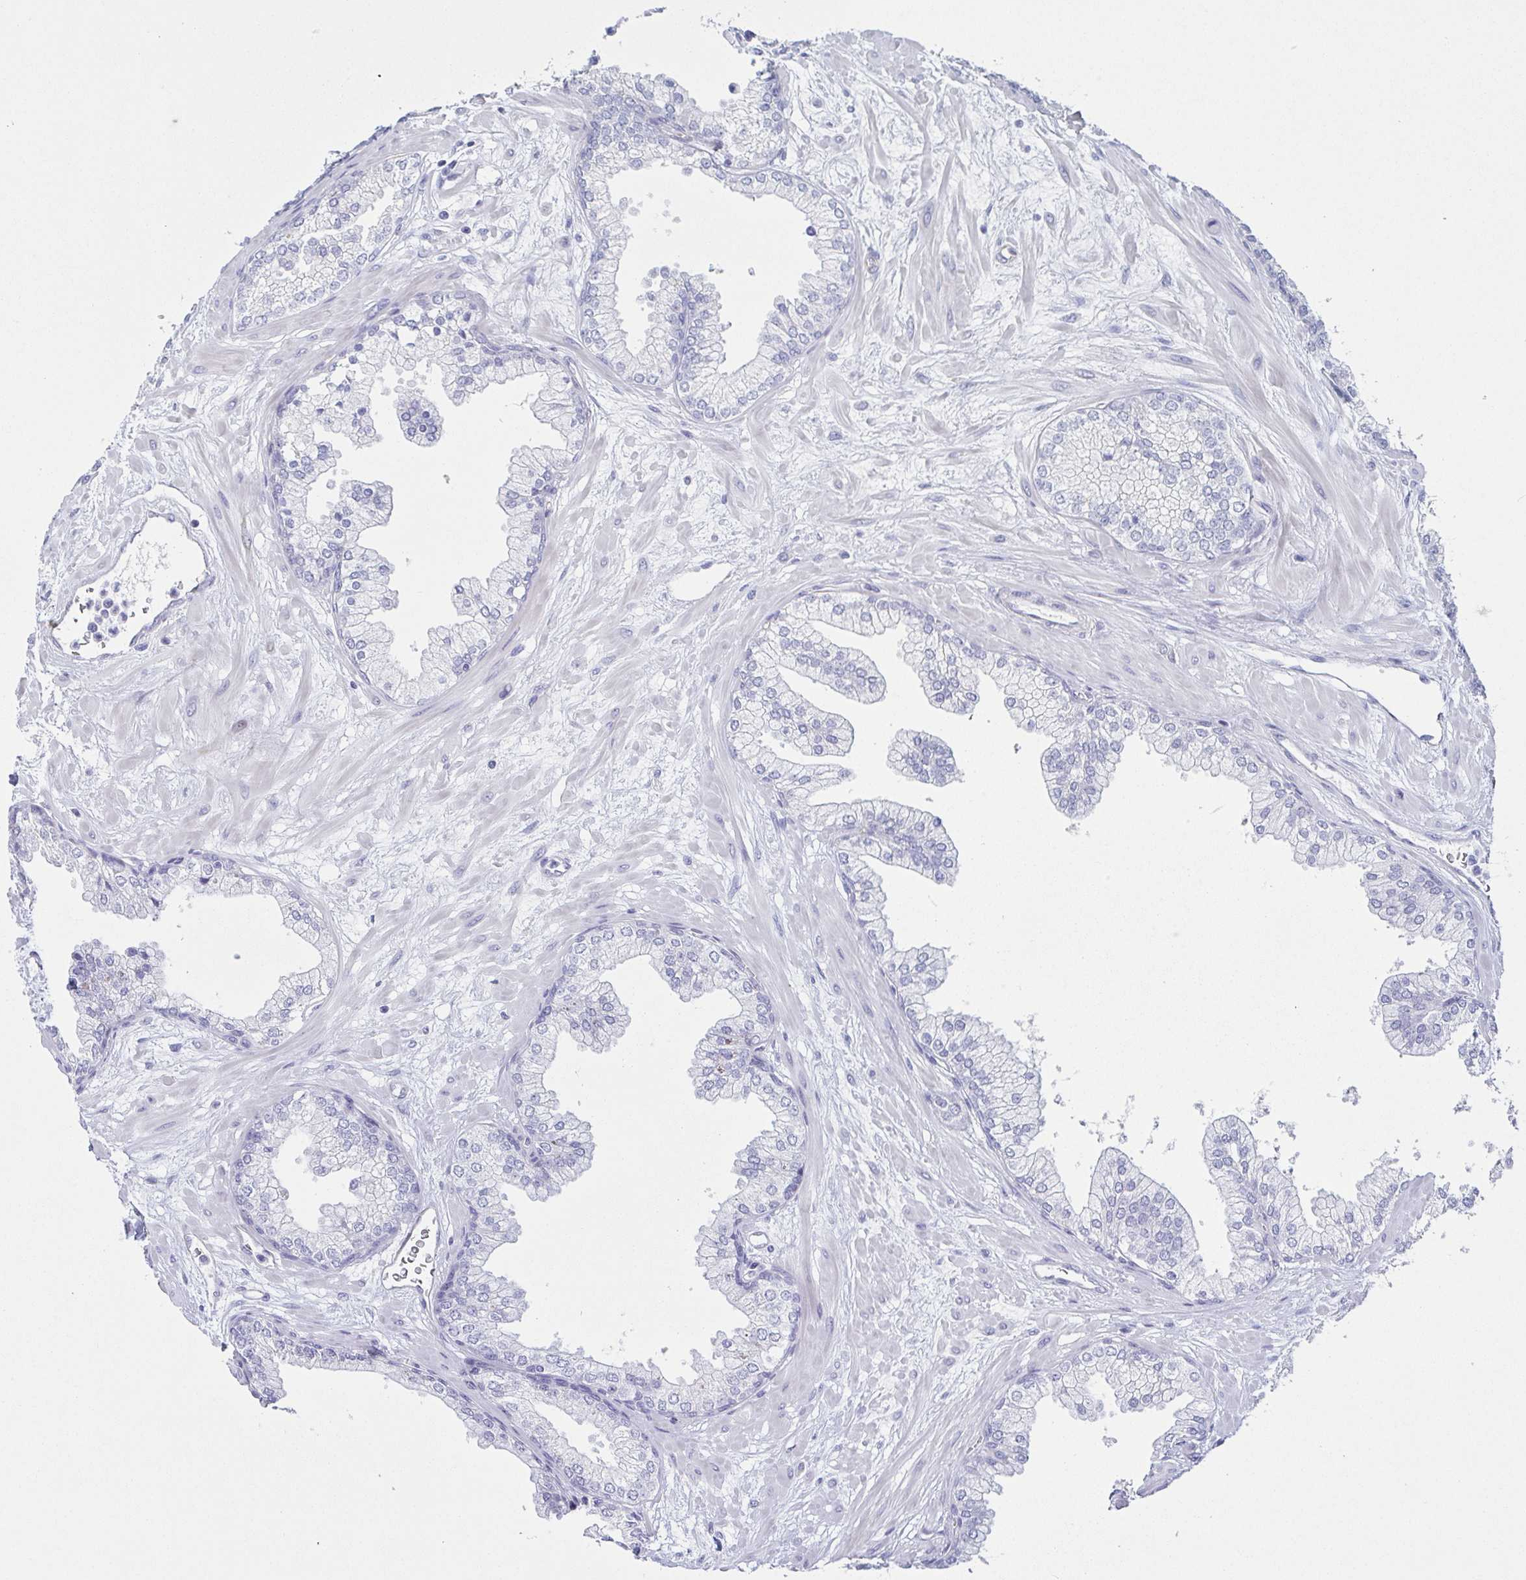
{"staining": {"intensity": "negative", "quantity": "none", "location": "none"}, "tissue": "prostate", "cell_type": "Glandular cells", "image_type": "normal", "snomed": [{"axis": "morphology", "description": "Normal tissue, NOS"}, {"axis": "topography", "description": "Prostate"}, {"axis": "topography", "description": "Peripheral nerve tissue"}], "caption": "Normal prostate was stained to show a protein in brown. There is no significant positivity in glandular cells. Brightfield microscopy of IHC stained with DAB (brown) and hematoxylin (blue), captured at high magnification.", "gene": "PRR27", "patient": {"sex": "male", "age": 61}}